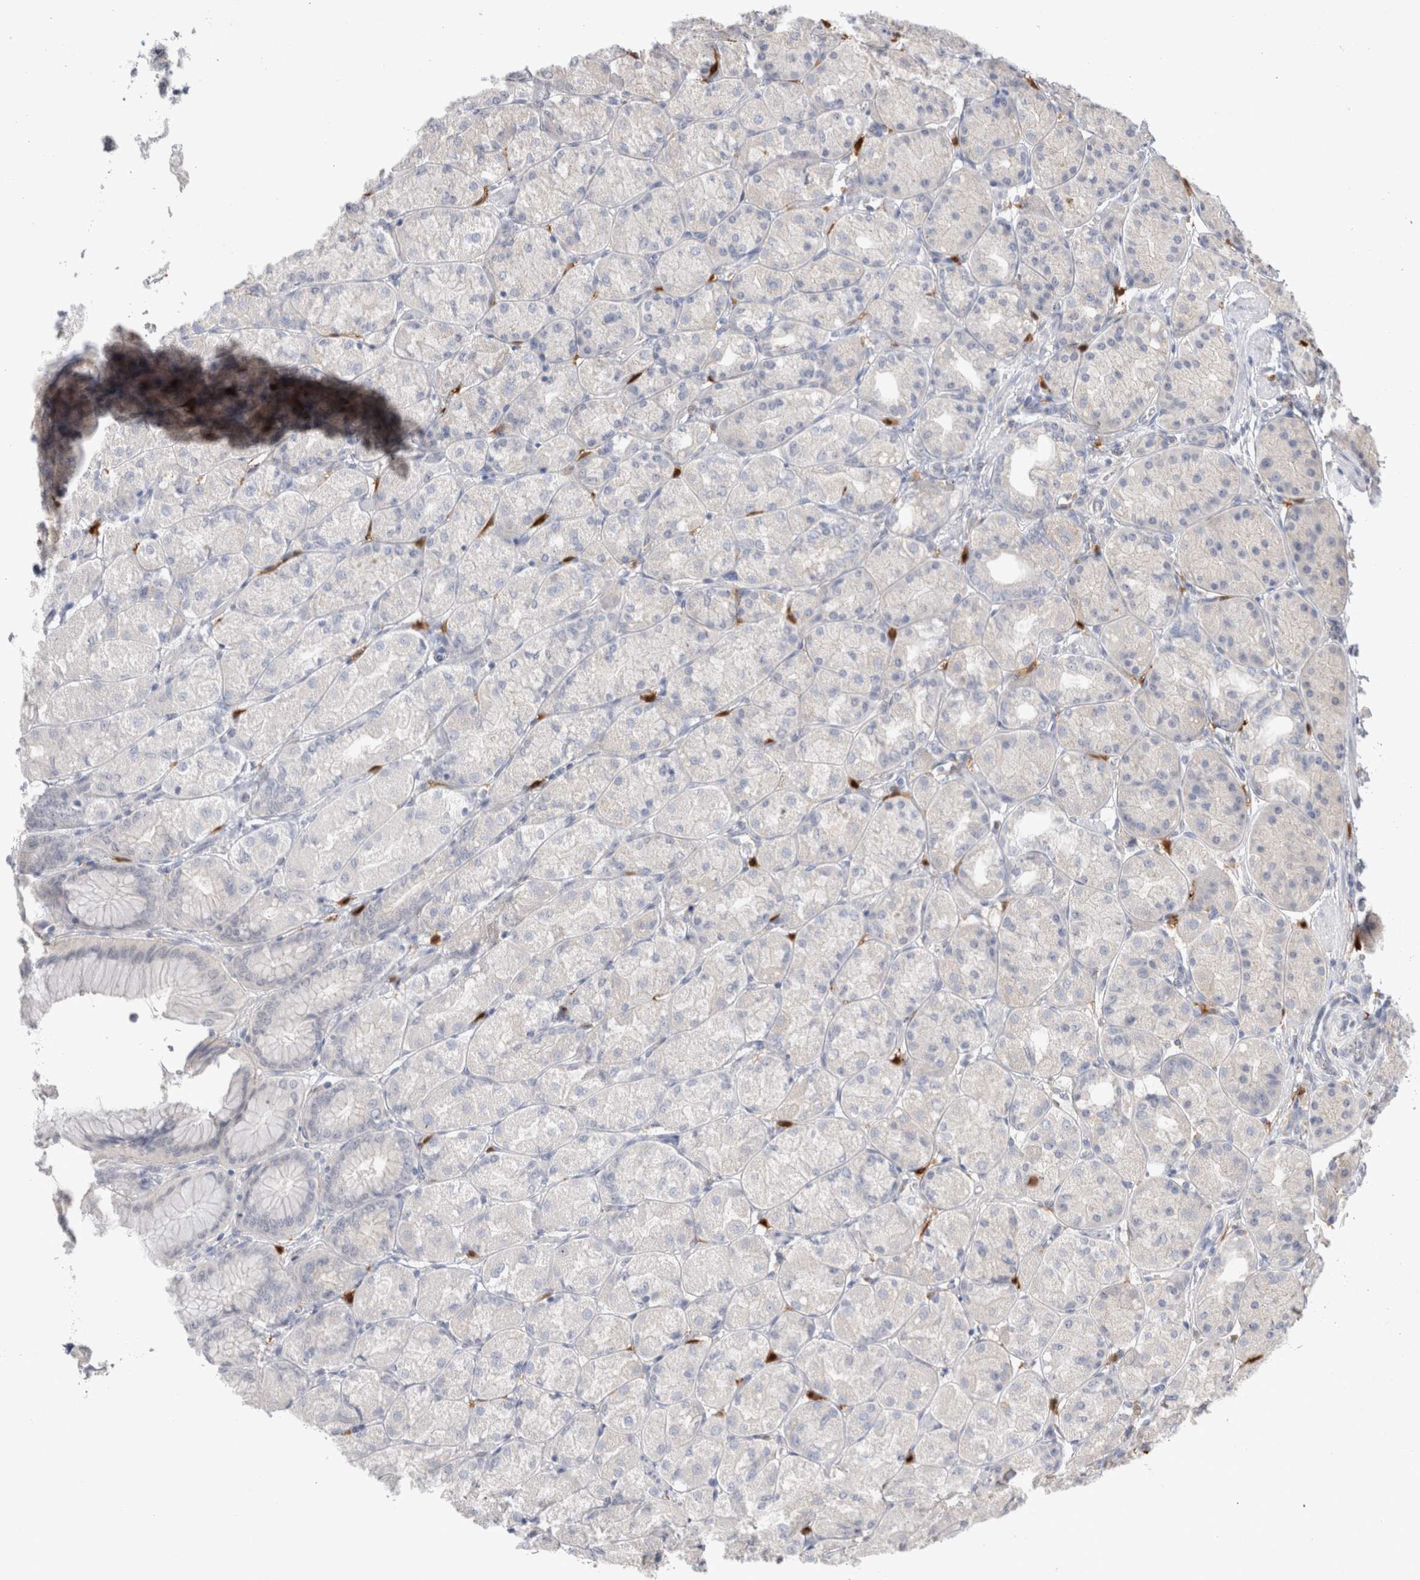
{"staining": {"intensity": "negative", "quantity": "none", "location": "none"}, "tissue": "stomach cancer", "cell_type": "Tumor cells", "image_type": "cancer", "snomed": [{"axis": "morphology", "description": "Adenocarcinoma, NOS"}, {"axis": "topography", "description": "Stomach"}], "caption": "A high-resolution photomicrograph shows immunohistochemistry (IHC) staining of stomach cancer, which exhibits no significant positivity in tumor cells.", "gene": "HPGDS", "patient": {"sex": "female", "age": 65}}